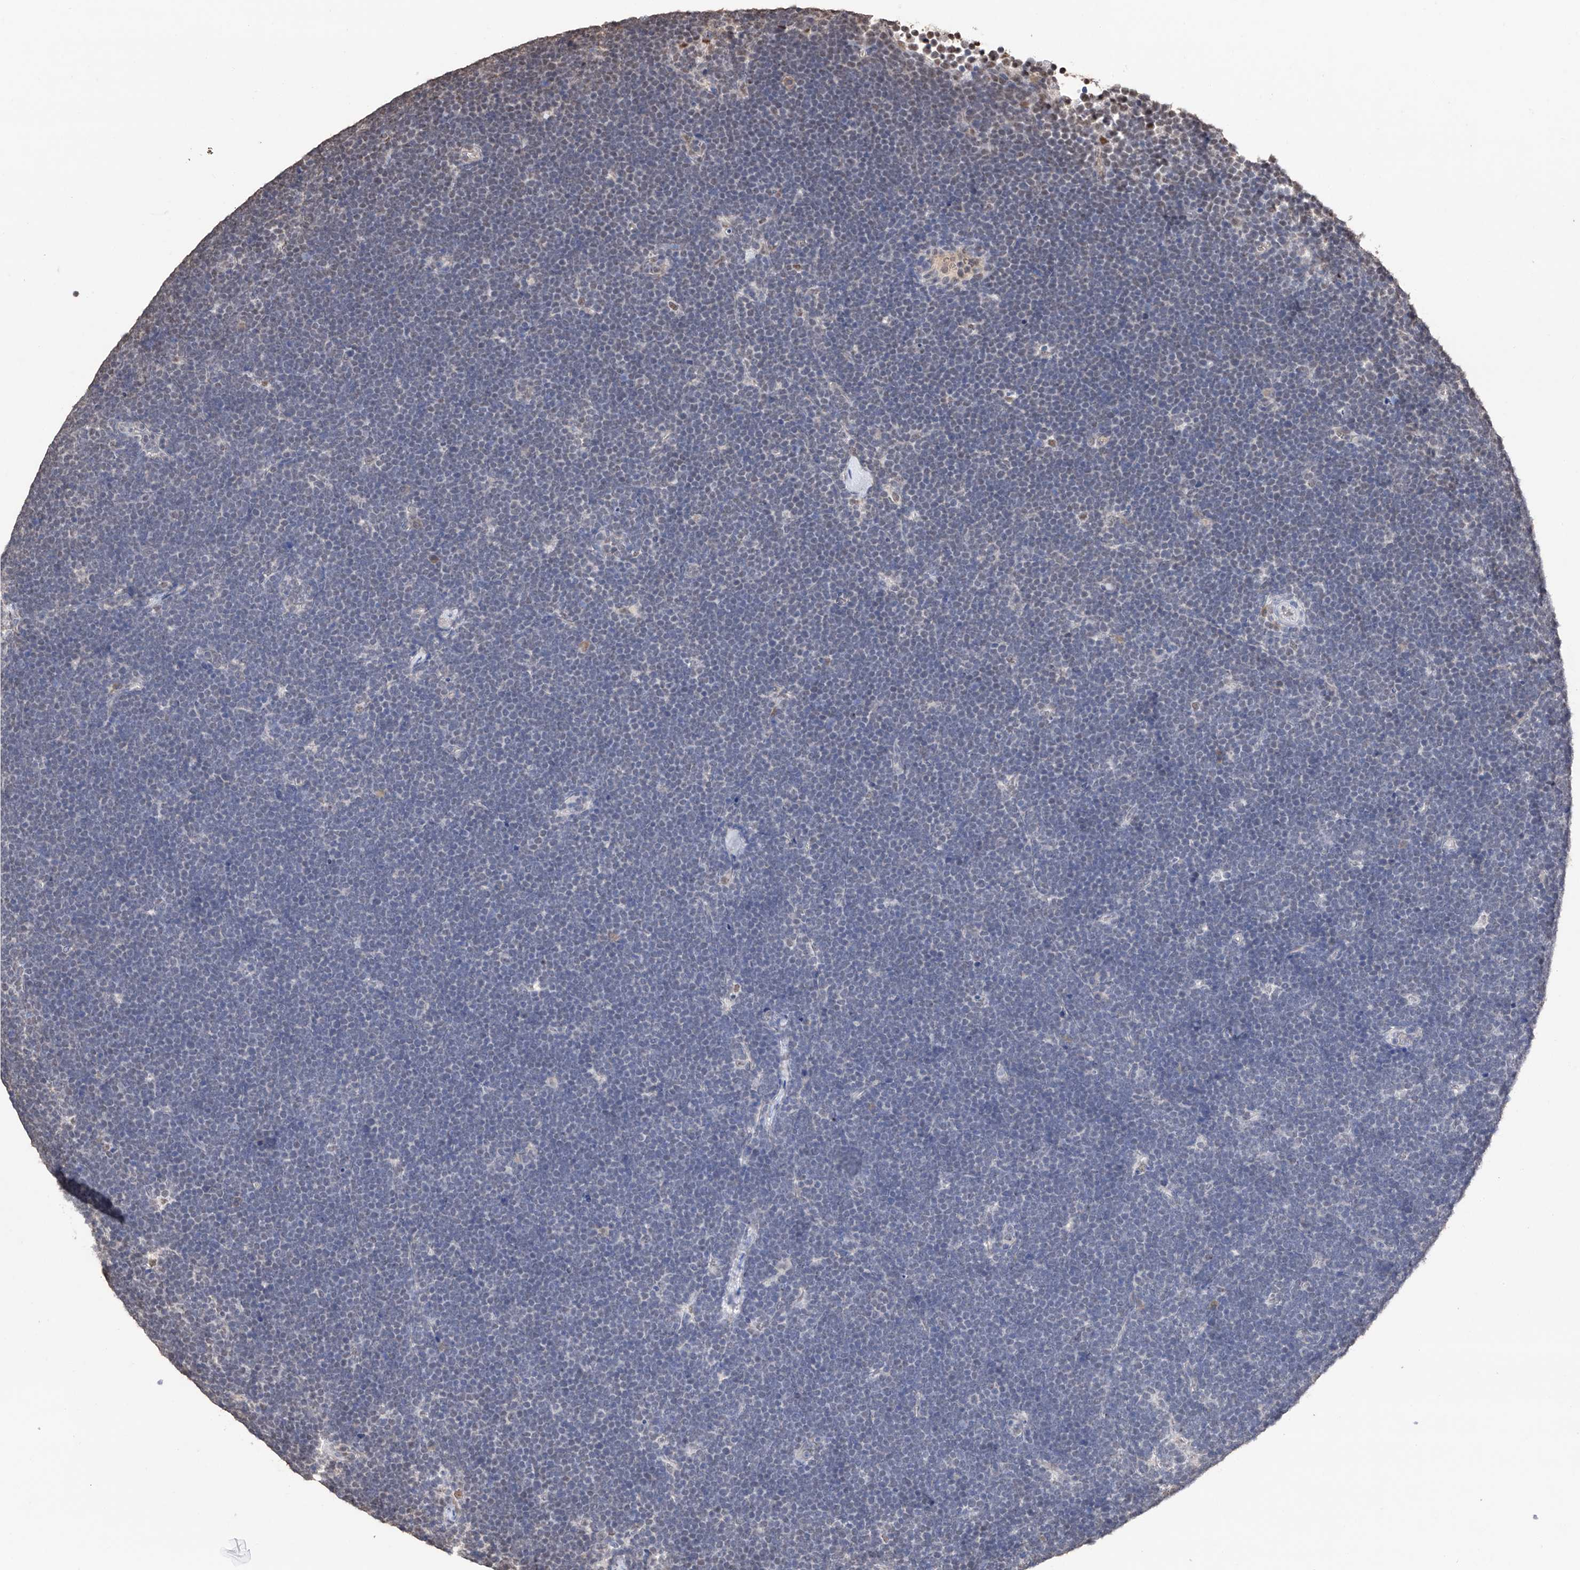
{"staining": {"intensity": "negative", "quantity": "none", "location": "none"}, "tissue": "lymphoma", "cell_type": "Tumor cells", "image_type": "cancer", "snomed": [{"axis": "morphology", "description": "Malignant lymphoma, non-Hodgkin's type, High grade"}, {"axis": "topography", "description": "Lymph node"}], "caption": "An IHC histopathology image of lymphoma is shown. There is no staining in tumor cells of lymphoma.", "gene": "DMAP1", "patient": {"sex": "male", "age": 13}}